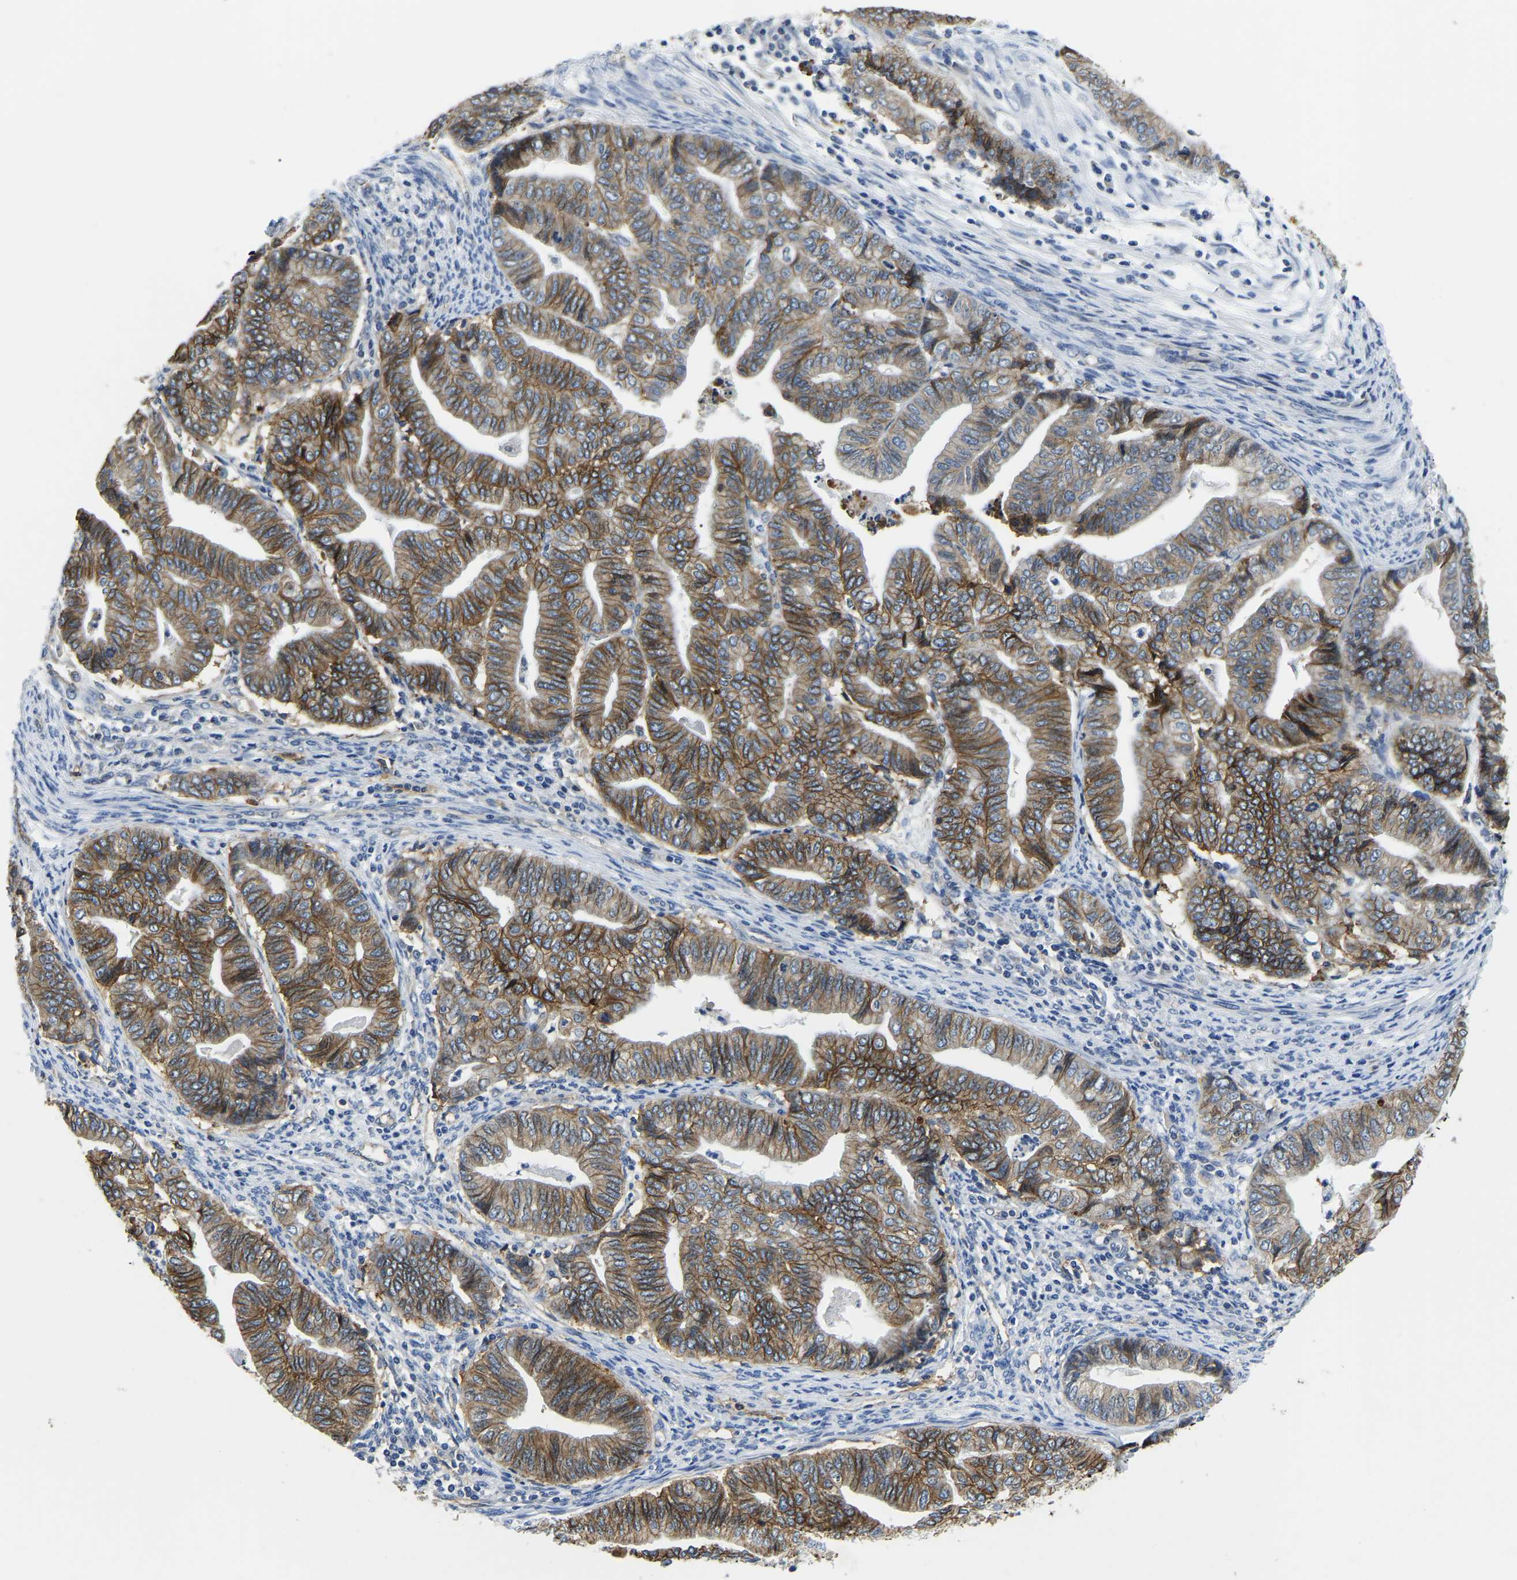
{"staining": {"intensity": "moderate", "quantity": ">75%", "location": "cytoplasmic/membranous"}, "tissue": "endometrial cancer", "cell_type": "Tumor cells", "image_type": "cancer", "snomed": [{"axis": "morphology", "description": "Adenocarcinoma, NOS"}, {"axis": "topography", "description": "Endometrium"}], "caption": "A photomicrograph of human endometrial cancer (adenocarcinoma) stained for a protein demonstrates moderate cytoplasmic/membranous brown staining in tumor cells.", "gene": "ITGA2", "patient": {"sex": "female", "age": 79}}